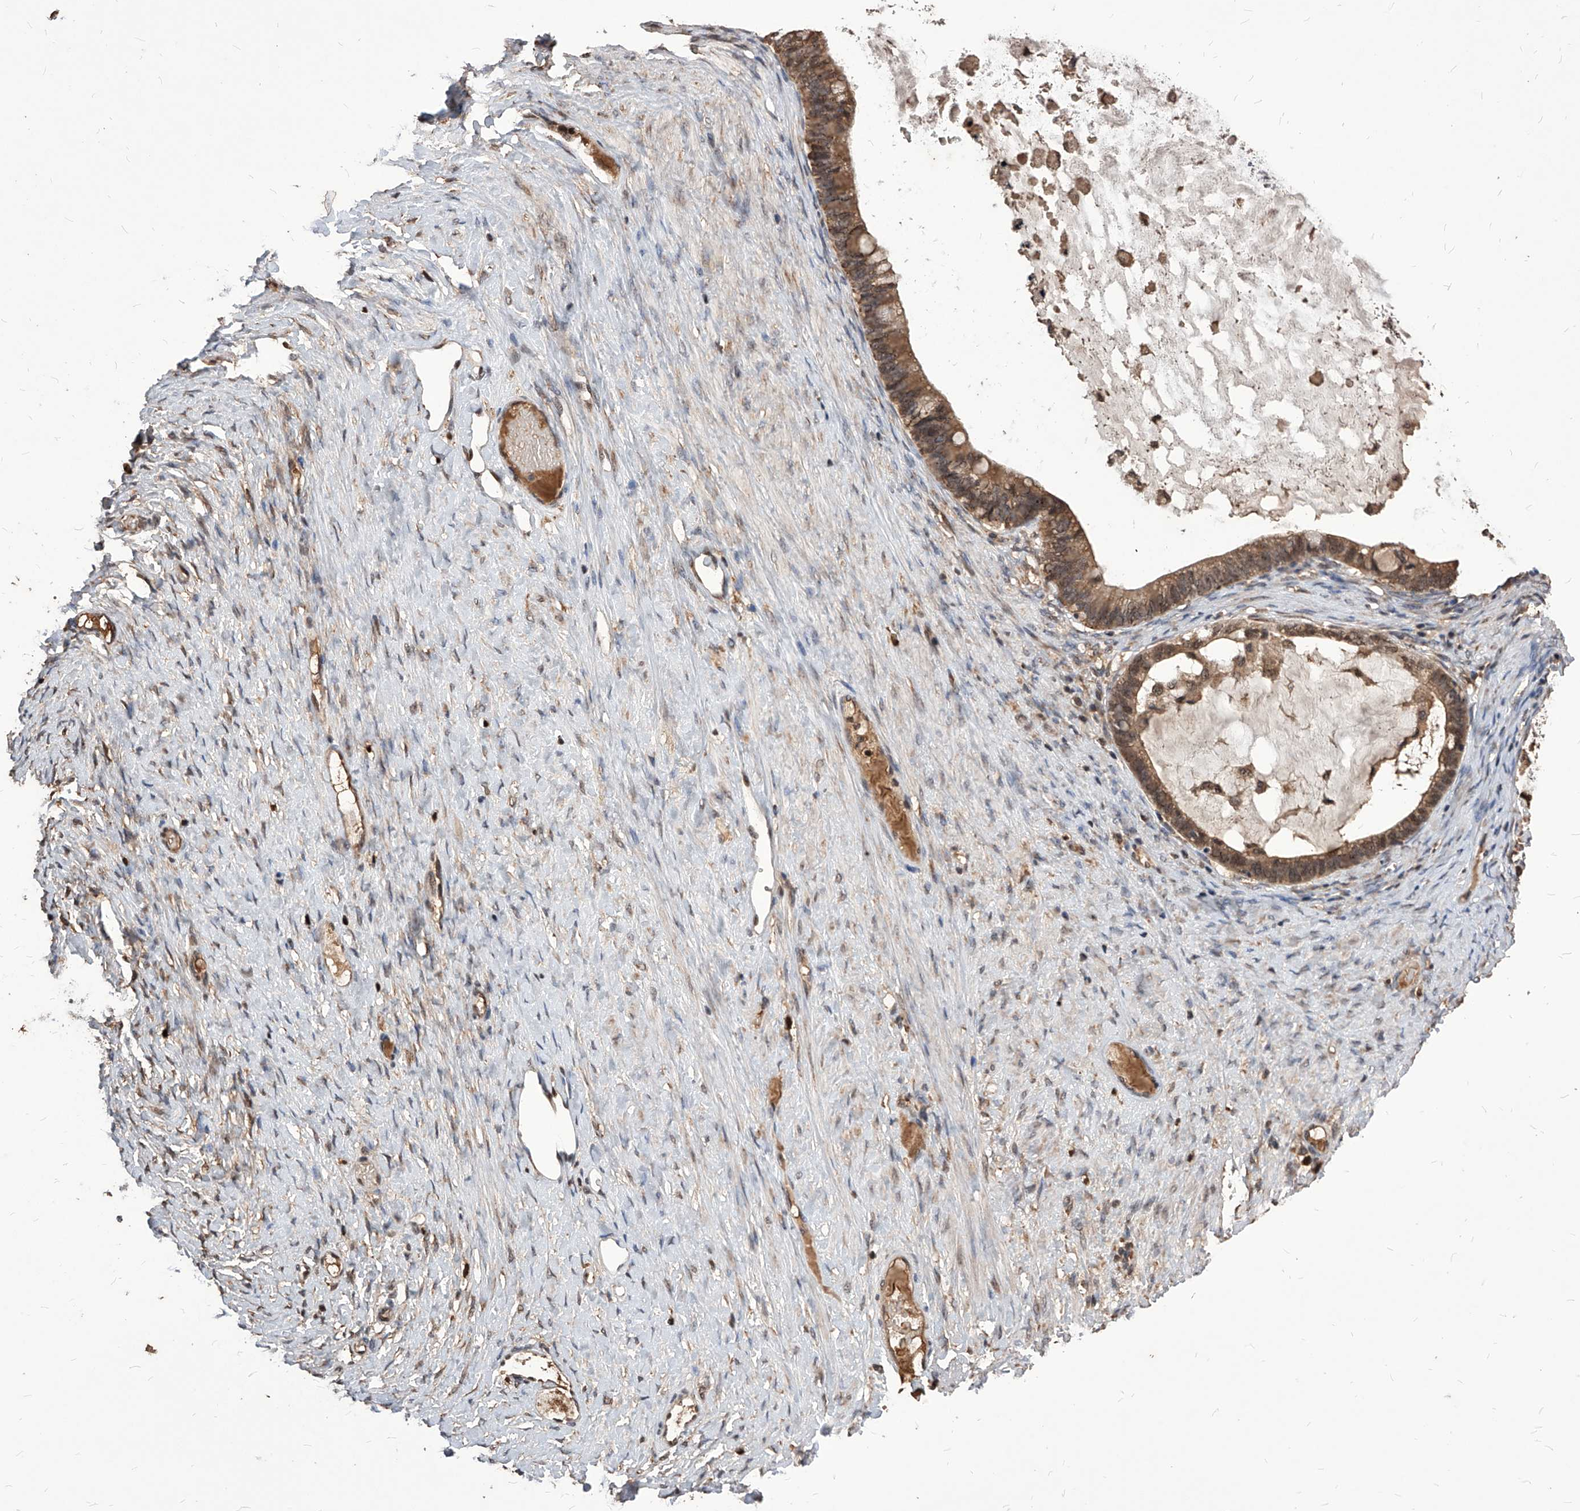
{"staining": {"intensity": "moderate", "quantity": ">75%", "location": "cytoplasmic/membranous"}, "tissue": "ovarian cancer", "cell_type": "Tumor cells", "image_type": "cancer", "snomed": [{"axis": "morphology", "description": "Cystadenocarcinoma, mucinous, NOS"}, {"axis": "topography", "description": "Ovary"}], "caption": "High-magnification brightfield microscopy of mucinous cystadenocarcinoma (ovarian) stained with DAB (3,3'-diaminobenzidine) (brown) and counterstained with hematoxylin (blue). tumor cells exhibit moderate cytoplasmic/membranous staining is identified in approximately>75% of cells.", "gene": "ID1", "patient": {"sex": "female", "age": 61}}